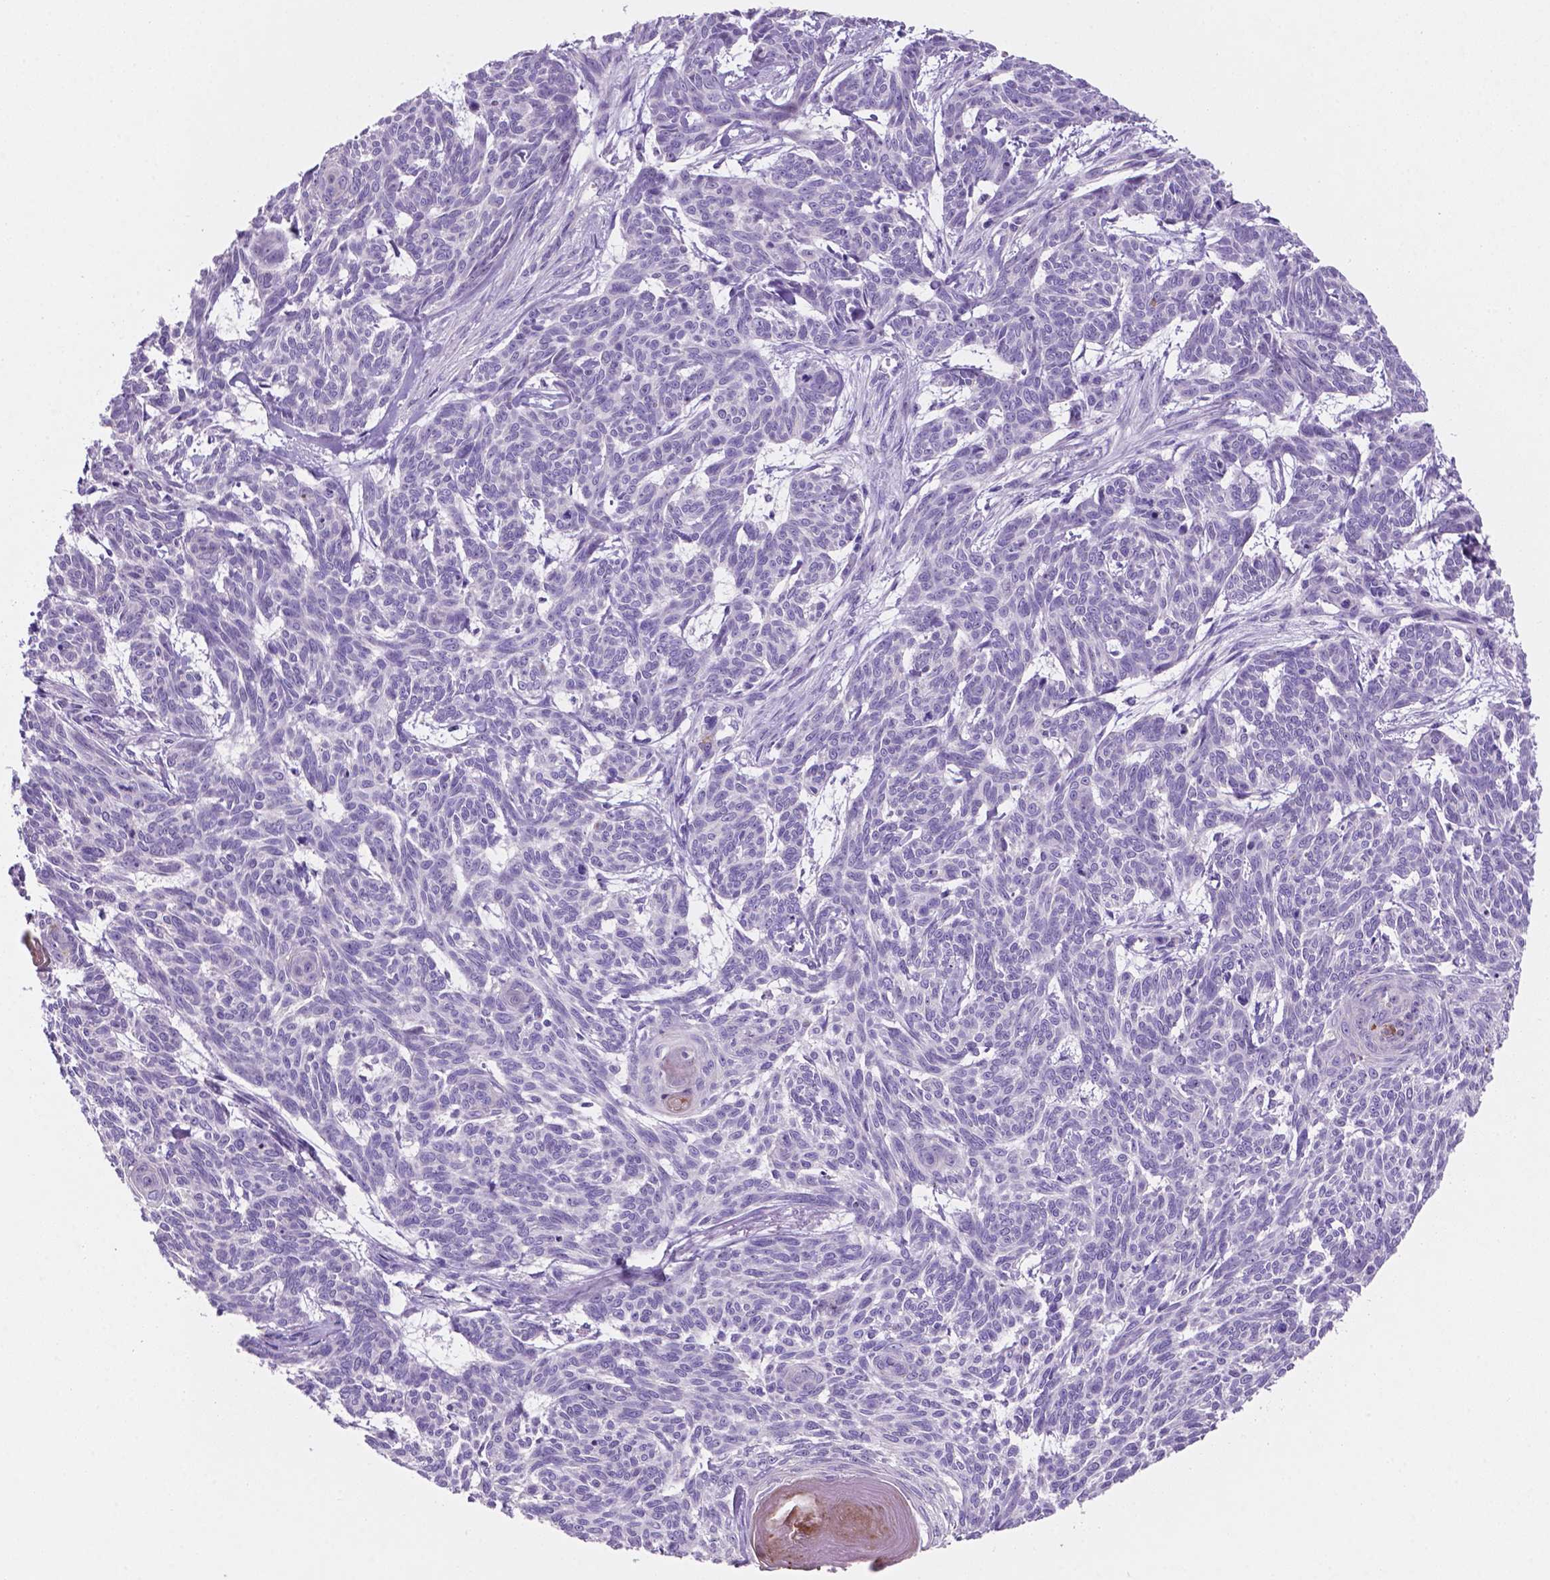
{"staining": {"intensity": "negative", "quantity": "none", "location": "none"}, "tissue": "skin cancer", "cell_type": "Tumor cells", "image_type": "cancer", "snomed": [{"axis": "morphology", "description": "Basal cell carcinoma"}, {"axis": "topography", "description": "Skin"}], "caption": "Immunohistochemical staining of human skin basal cell carcinoma displays no significant positivity in tumor cells.", "gene": "EBLN2", "patient": {"sex": "female", "age": 93}}